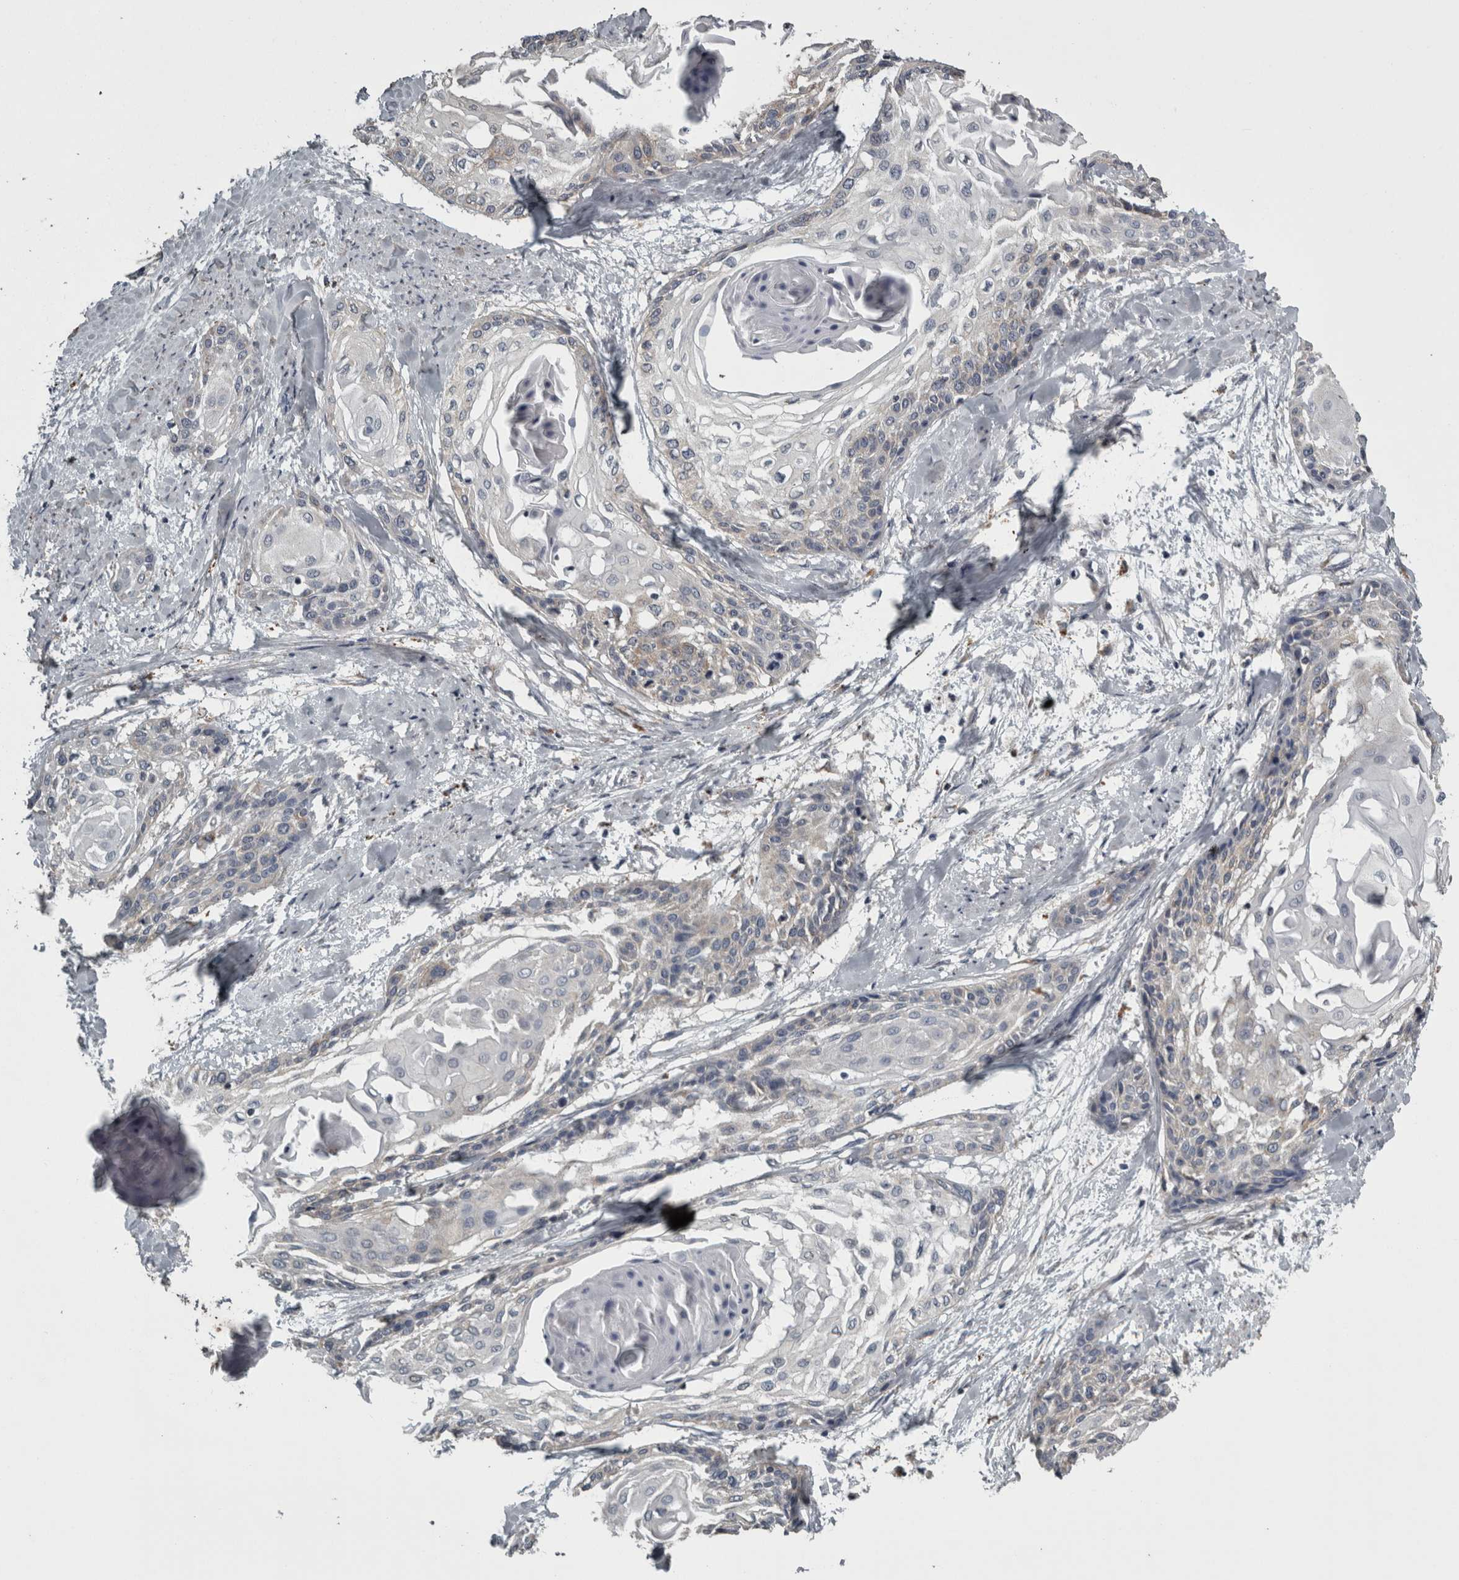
{"staining": {"intensity": "weak", "quantity": "<25%", "location": "cytoplasmic/membranous"}, "tissue": "cervical cancer", "cell_type": "Tumor cells", "image_type": "cancer", "snomed": [{"axis": "morphology", "description": "Squamous cell carcinoma, NOS"}, {"axis": "topography", "description": "Cervix"}], "caption": "Tumor cells are negative for protein expression in human cervical squamous cell carcinoma.", "gene": "FRK", "patient": {"sex": "female", "age": 57}}